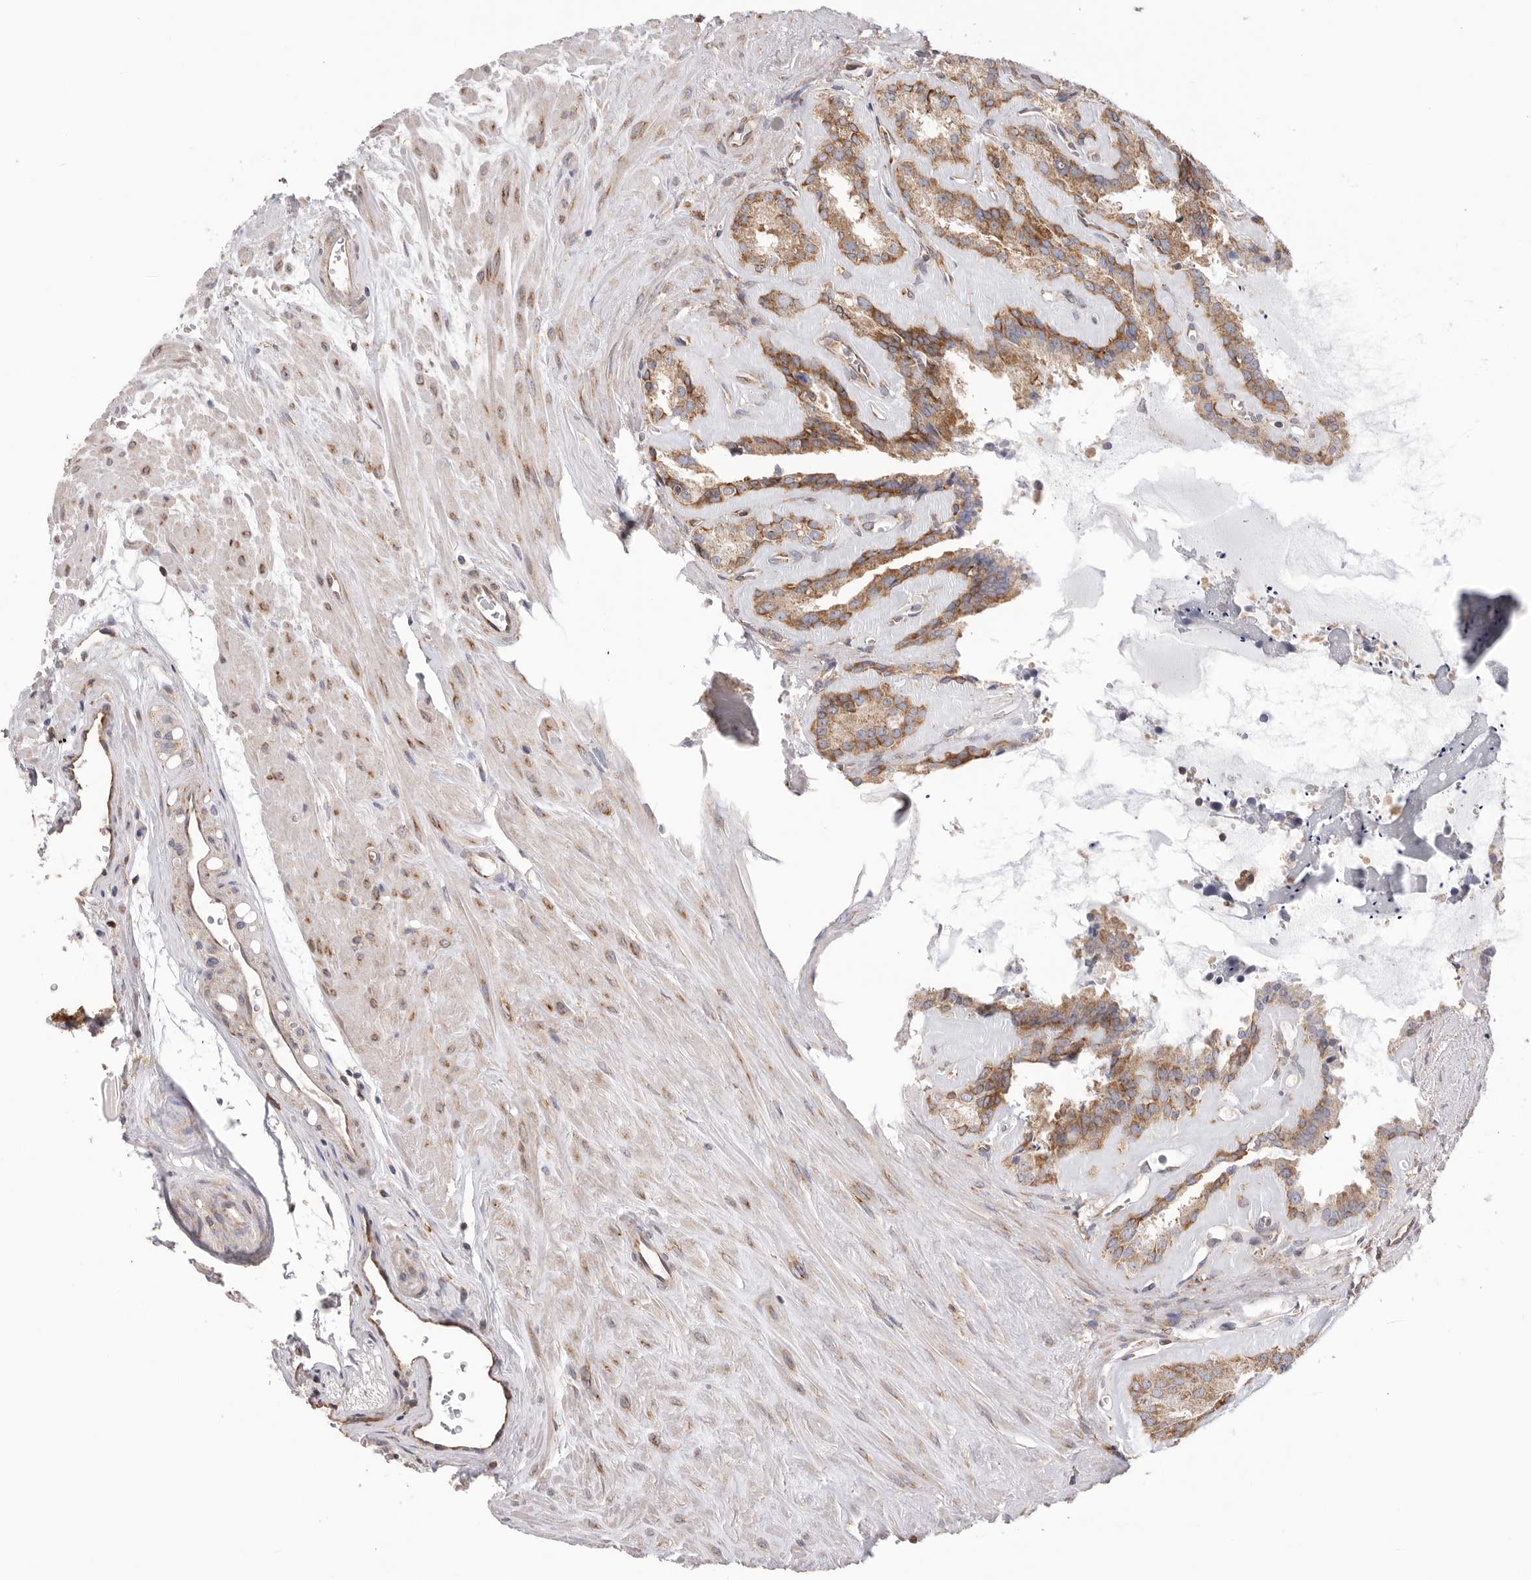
{"staining": {"intensity": "moderate", "quantity": ">75%", "location": "cytoplasmic/membranous"}, "tissue": "seminal vesicle", "cell_type": "Glandular cells", "image_type": "normal", "snomed": [{"axis": "morphology", "description": "Normal tissue, NOS"}, {"axis": "topography", "description": "Prostate"}, {"axis": "topography", "description": "Seminal veicle"}], "caption": "Glandular cells display medium levels of moderate cytoplasmic/membranous positivity in approximately >75% of cells in normal seminal vesicle.", "gene": "SERBP1", "patient": {"sex": "male", "age": 59}}